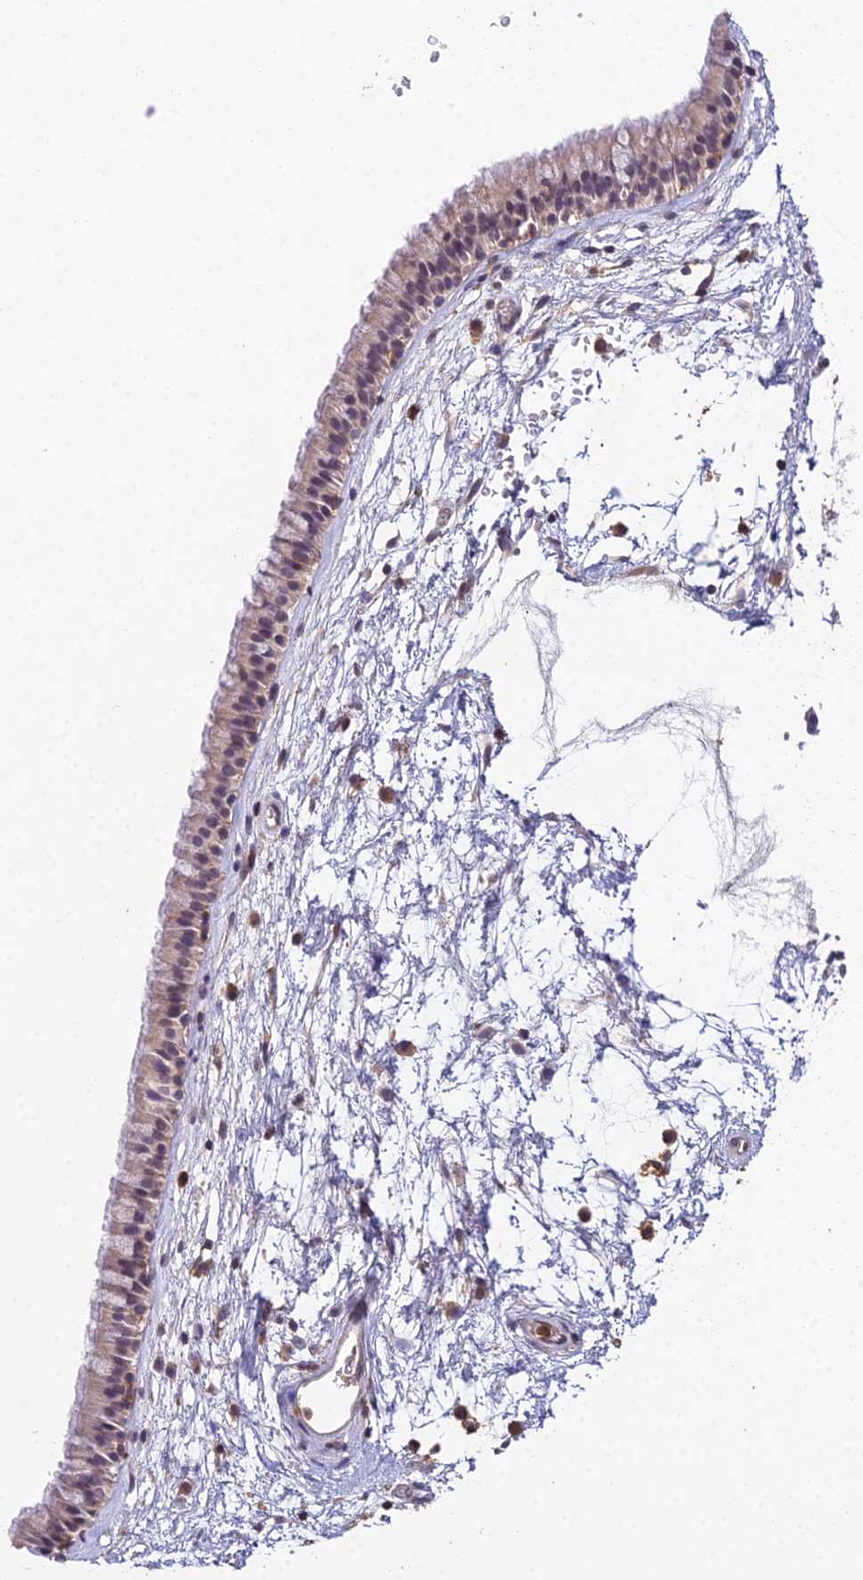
{"staining": {"intensity": "moderate", "quantity": ">75%", "location": "cytoplasmic/membranous,nuclear"}, "tissue": "nasopharynx", "cell_type": "Respiratory epithelial cells", "image_type": "normal", "snomed": [{"axis": "morphology", "description": "Normal tissue, NOS"}, {"axis": "morphology", "description": "Inflammation, NOS"}, {"axis": "topography", "description": "Nasopharynx"}], "caption": "A brown stain shows moderate cytoplasmic/membranous,nuclear positivity of a protein in respiratory epithelial cells of unremarkable nasopharynx.", "gene": "TPRX1", "patient": {"sex": "male", "age": 48}}